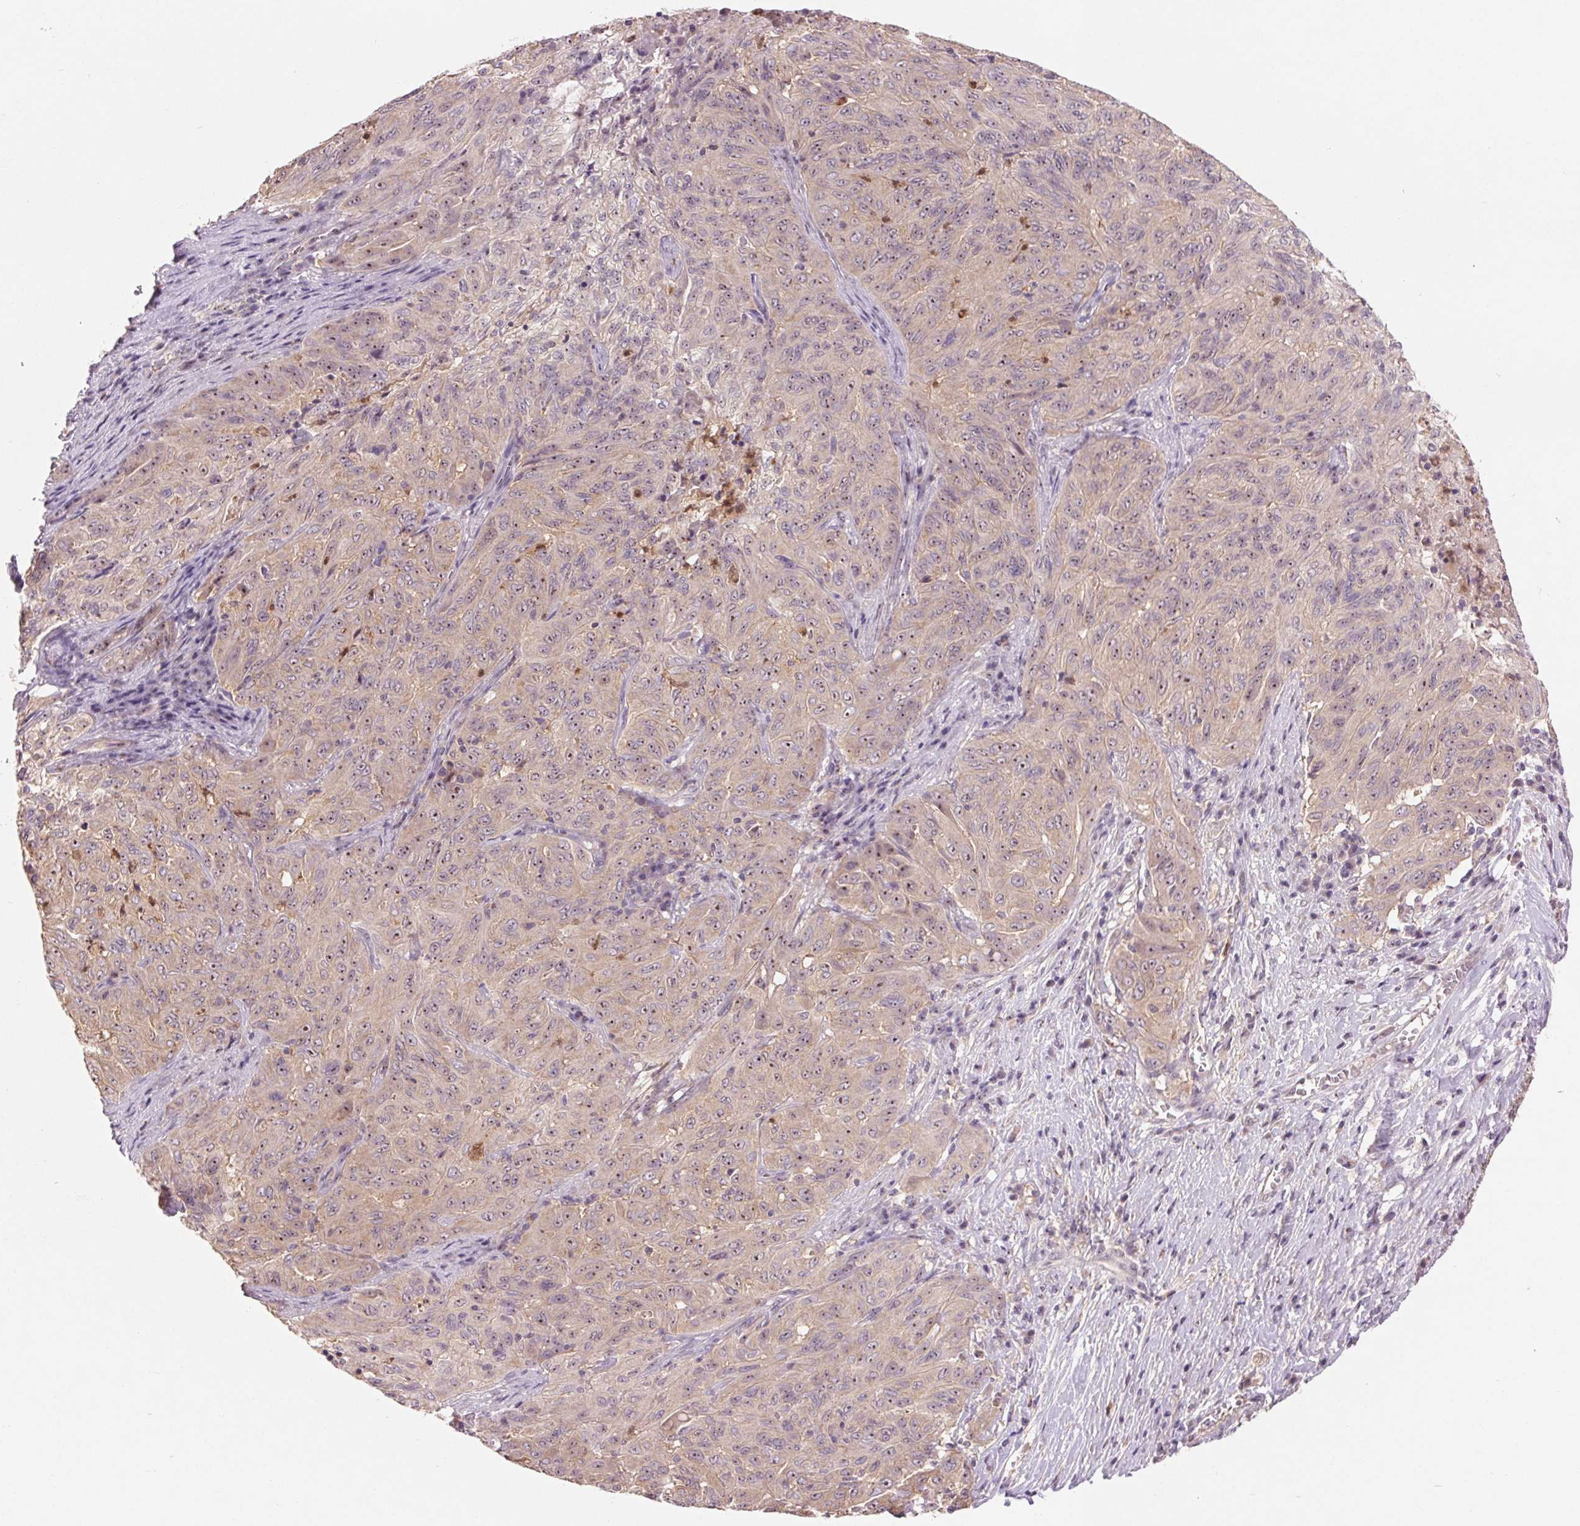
{"staining": {"intensity": "weak", "quantity": "<25%", "location": "cytoplasmic/membranous,nuclear"}, "tissue": "pancreatic cancer", "cell_type": "Tumor cells", "image_type": "cancer", "snomed": [{"axis": "morphology", "description": "Adenocarcinoma, NOS"}, {"axis": "topography", "description": "Pancreas"}], "caption": "A micrograph of pancreatic adenocarcinoma stained for a protein exhibits no brown staining in tumor cells.", "gene": "RANBP3L", "patient": {"sex": "male", "age": 63}}